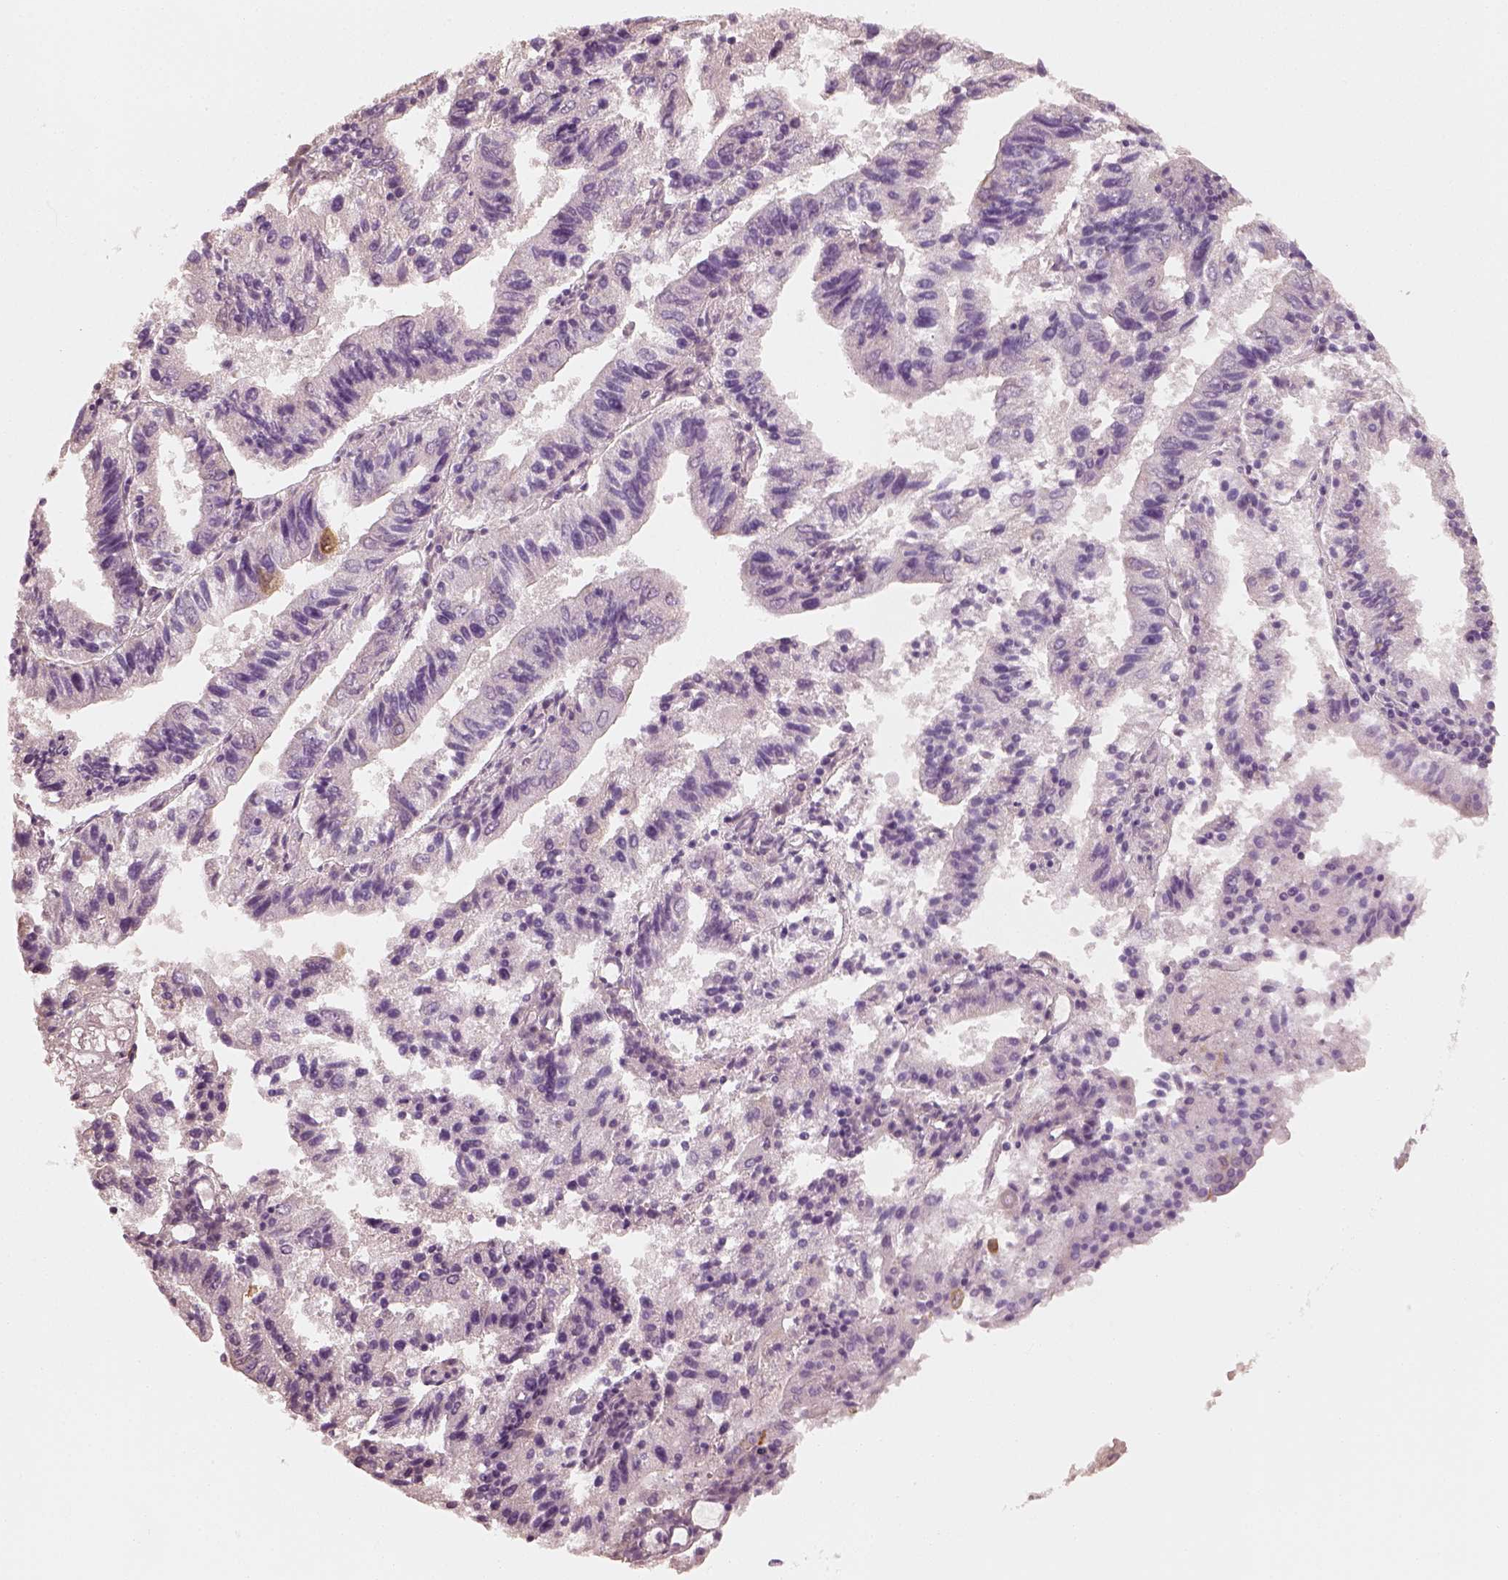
{"staining": {"intensity": "negative", "quantity": "none", "location": "none"}, "tissue": "endometrial cancer", "cell_type": "Tumor cells", "image_type": "cancer", "snomed": [{"axis": "morphology", "description": "Adenocarcinoma, NOS"}, {"axis": "topography", "description": "Endometrium"}], "caption": "Endometrial adenocarcinoma stained for a protein using immunohistochemistry (IHC) demonstrates no positivity tumor cells.", "gene": "RS1", "patient": {"sex": "female", "age": 82}}